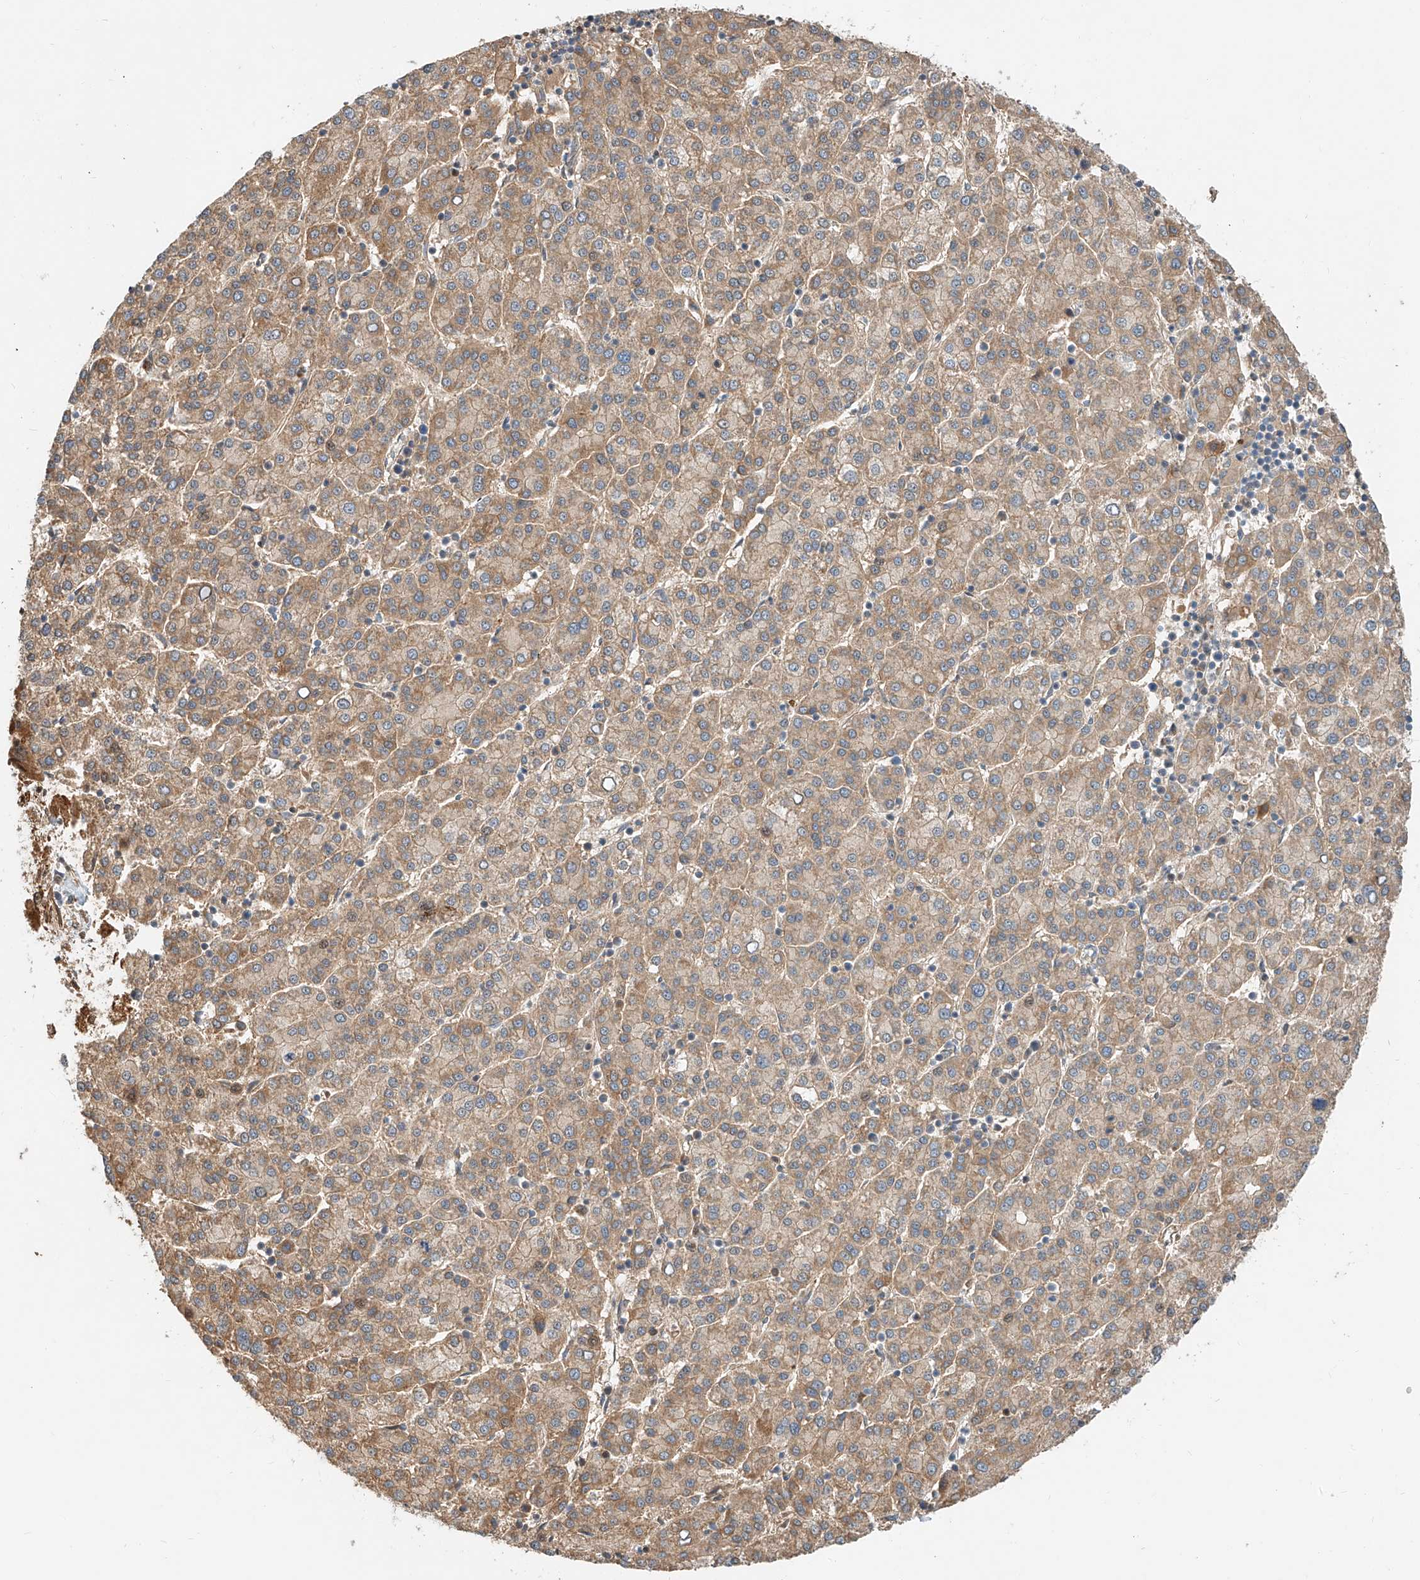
{"staining": {"intensity": "moderate", "quantity": ">75%", "location": "cytoplasmic/membranous"}, "tissue": "liver cancer", "cell_type": "Tumor cells", "image_type": "cancer", "snomed": [{"axis": "morphology", "description": "Carcinoma, Hepatocellular, NOS"}, {"axis": "topography", "description": "Liver"}], "caption": "Immunohistochemical staining of human liver cancer demonstrates moderate cytoplasmic/membranous protein positivity in approximately >75% of tumor cells.", "gene": "CPAMD8", "patient": {"sex": "female", "age": 58}}